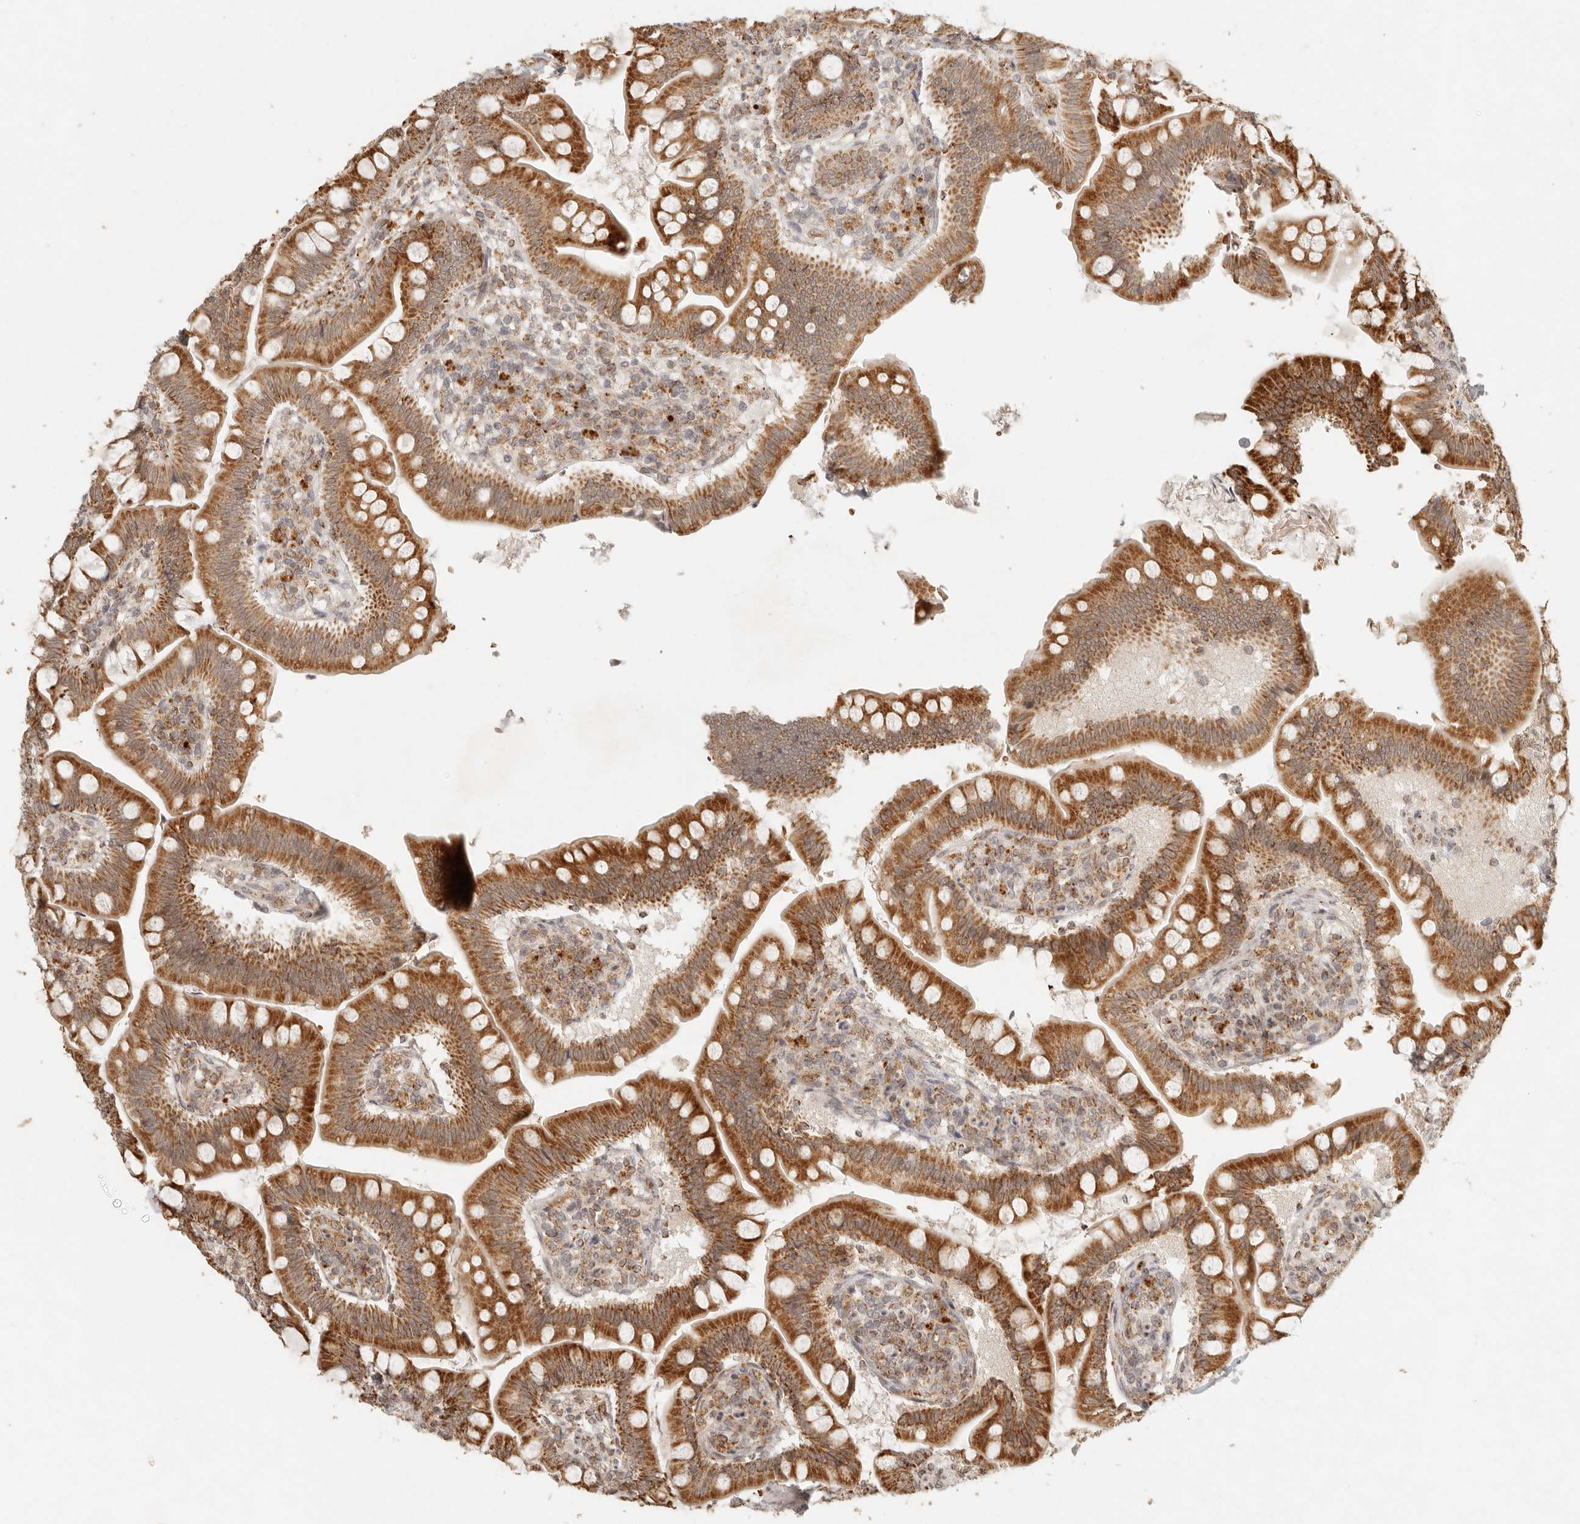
{"staining": {"intensity": "strong", "quantity": ">75%", "location": "cytoplasmic/membranous"}, "tissue": "small intestine", "cell_type": "Glandular cells", "image_type": "normal", "snomed": [{"axis": "morphology", "description": "Normal tissue, NOS"}, {"axis": "topography", "description": "Small intestine"}], "caption": "IHC (DAB (3,3'-diaminobenzidine)) staining of unremarkable human small intestine demonstrates strong cytoplasmic/membranous protein positivity in about >75% of glandular cells.", "gene": "MRPL55", "patient": {"sex": "male", "age": 7}}